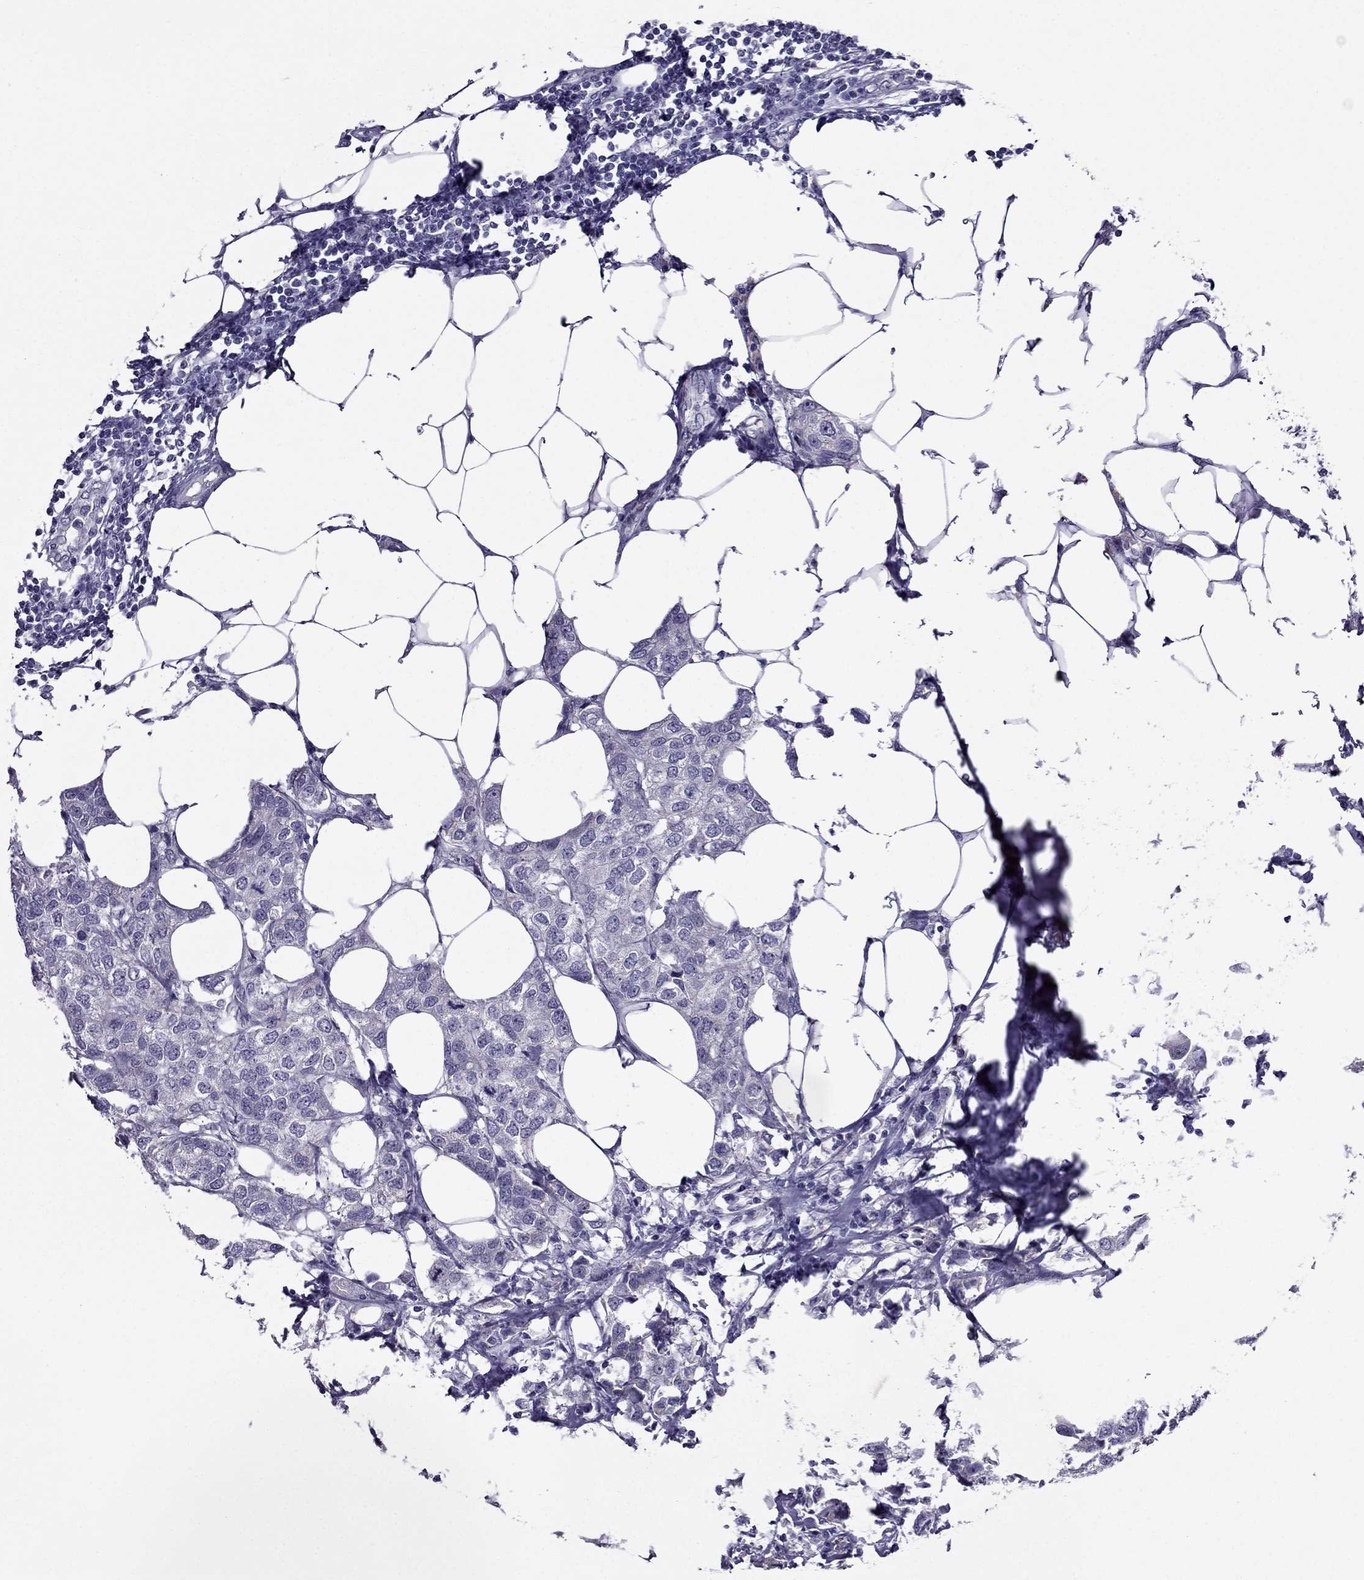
{"staining": {"intensity": "negative", "quantity": "none", "location": "none"}, "tissue": "breast cancer", "cell_type": "Tumor cells", "image_type": "cancer", "snomed": [{"axis": "morphology", "description": "Duct carcinoma"}, {"axis": "topography", "description": "Breast"}], "caption": "Protein analysis of infiltrating ductal carcinoma (breast) demonstrates no significant positivity in tumor cells.", "gene": "MYBPH", "patient": {"sex": "female", "age": 80}}